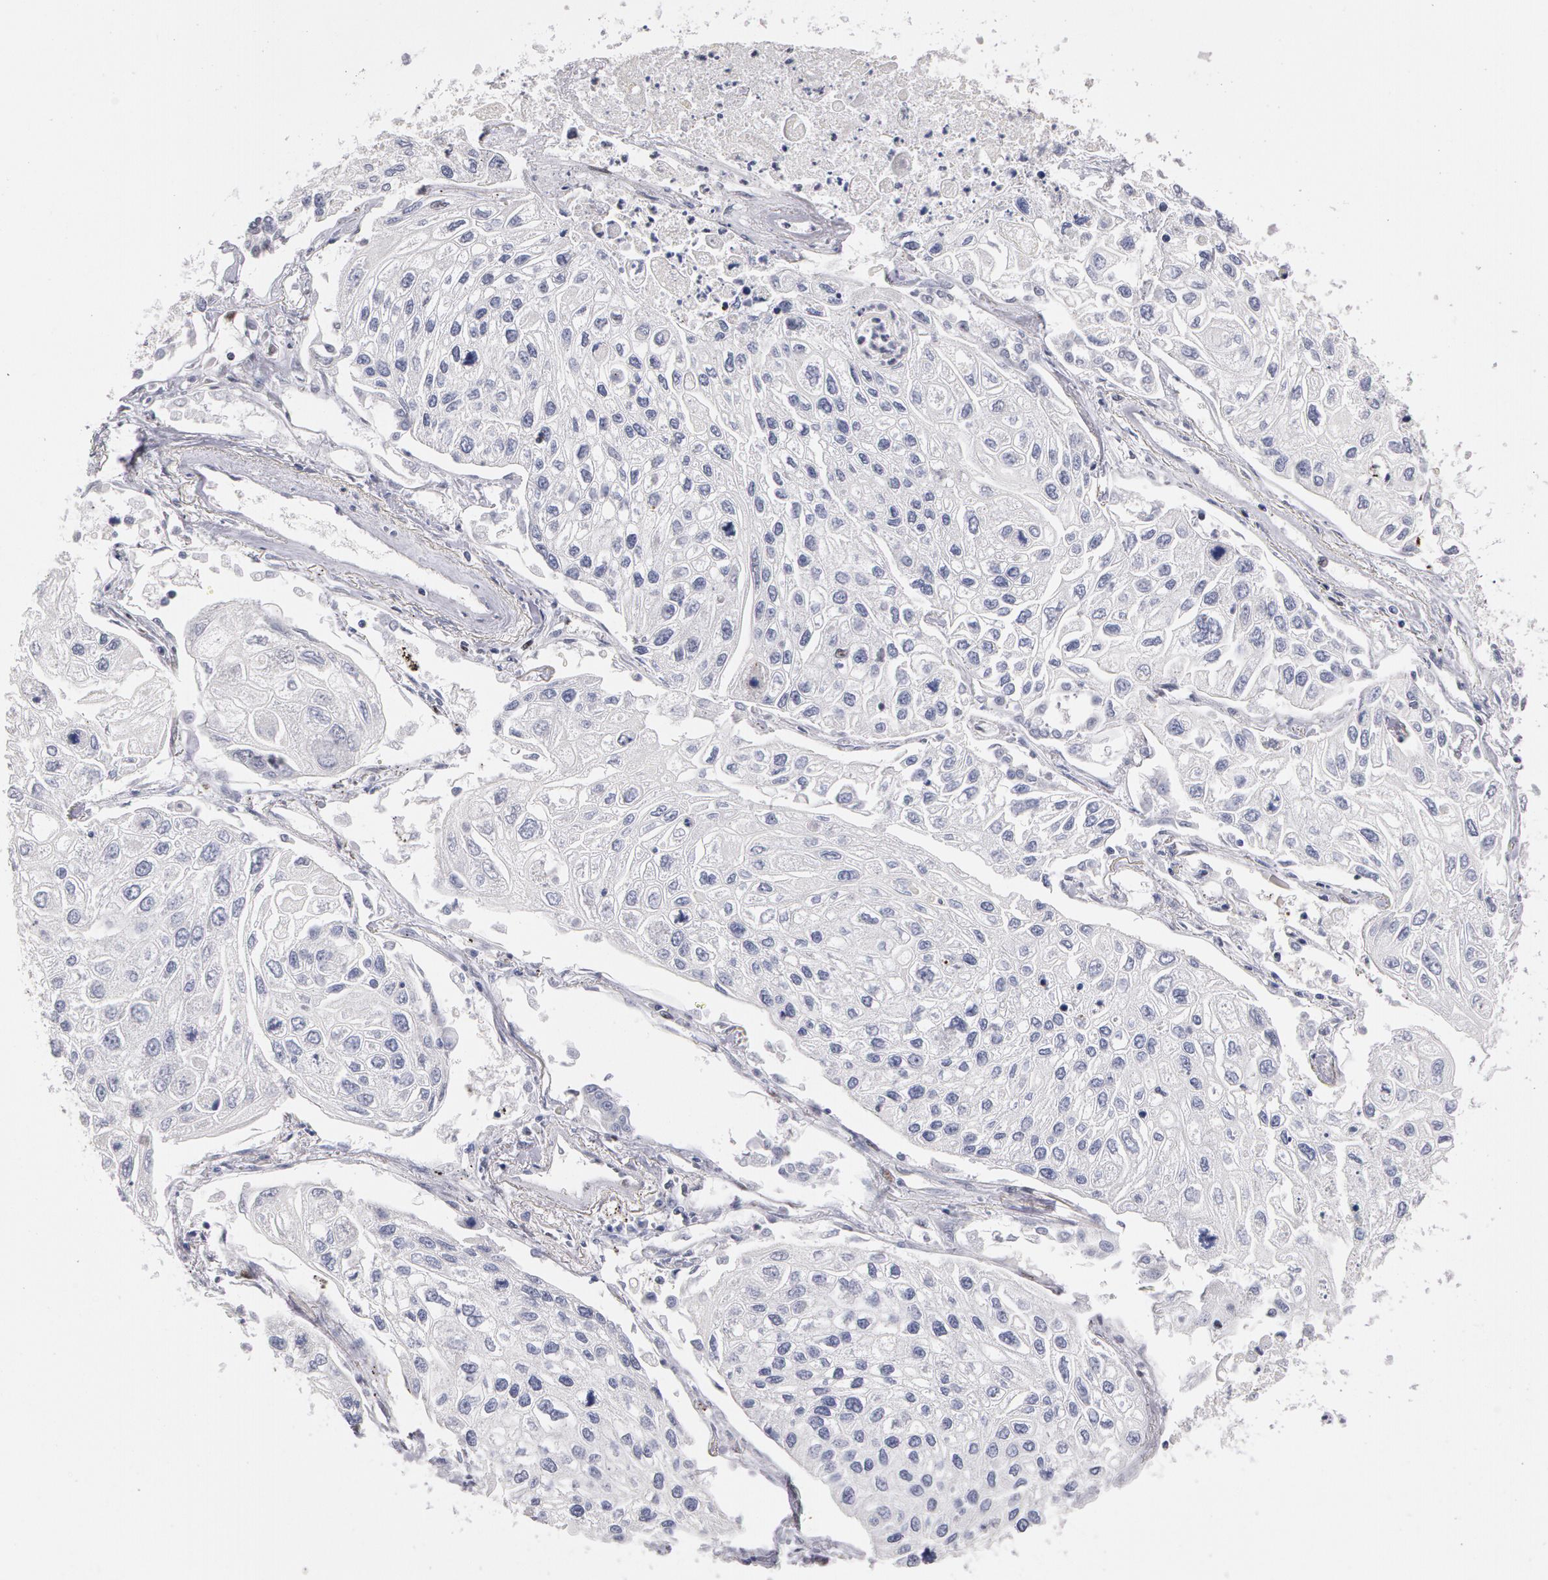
{"staining": {"intensity": "negative", "quantity": "none", "location": "none"}, "tissue": "lung cancer", "cell_type": "Tumor cells", "image_type": "cancer", "snomed": [{"axis": "morphology", "description": "Squamous cell carcinoma, NOS"}, {"axis": "topography", "description": "Lung"}], "caption": "A micrograph of lung cancer (squamous cell carcinoma) stained for a protein demonstrates no brown staining in tumor cells.", "gene": "PNN", "patient": {"sex": "male", "age": 75}}